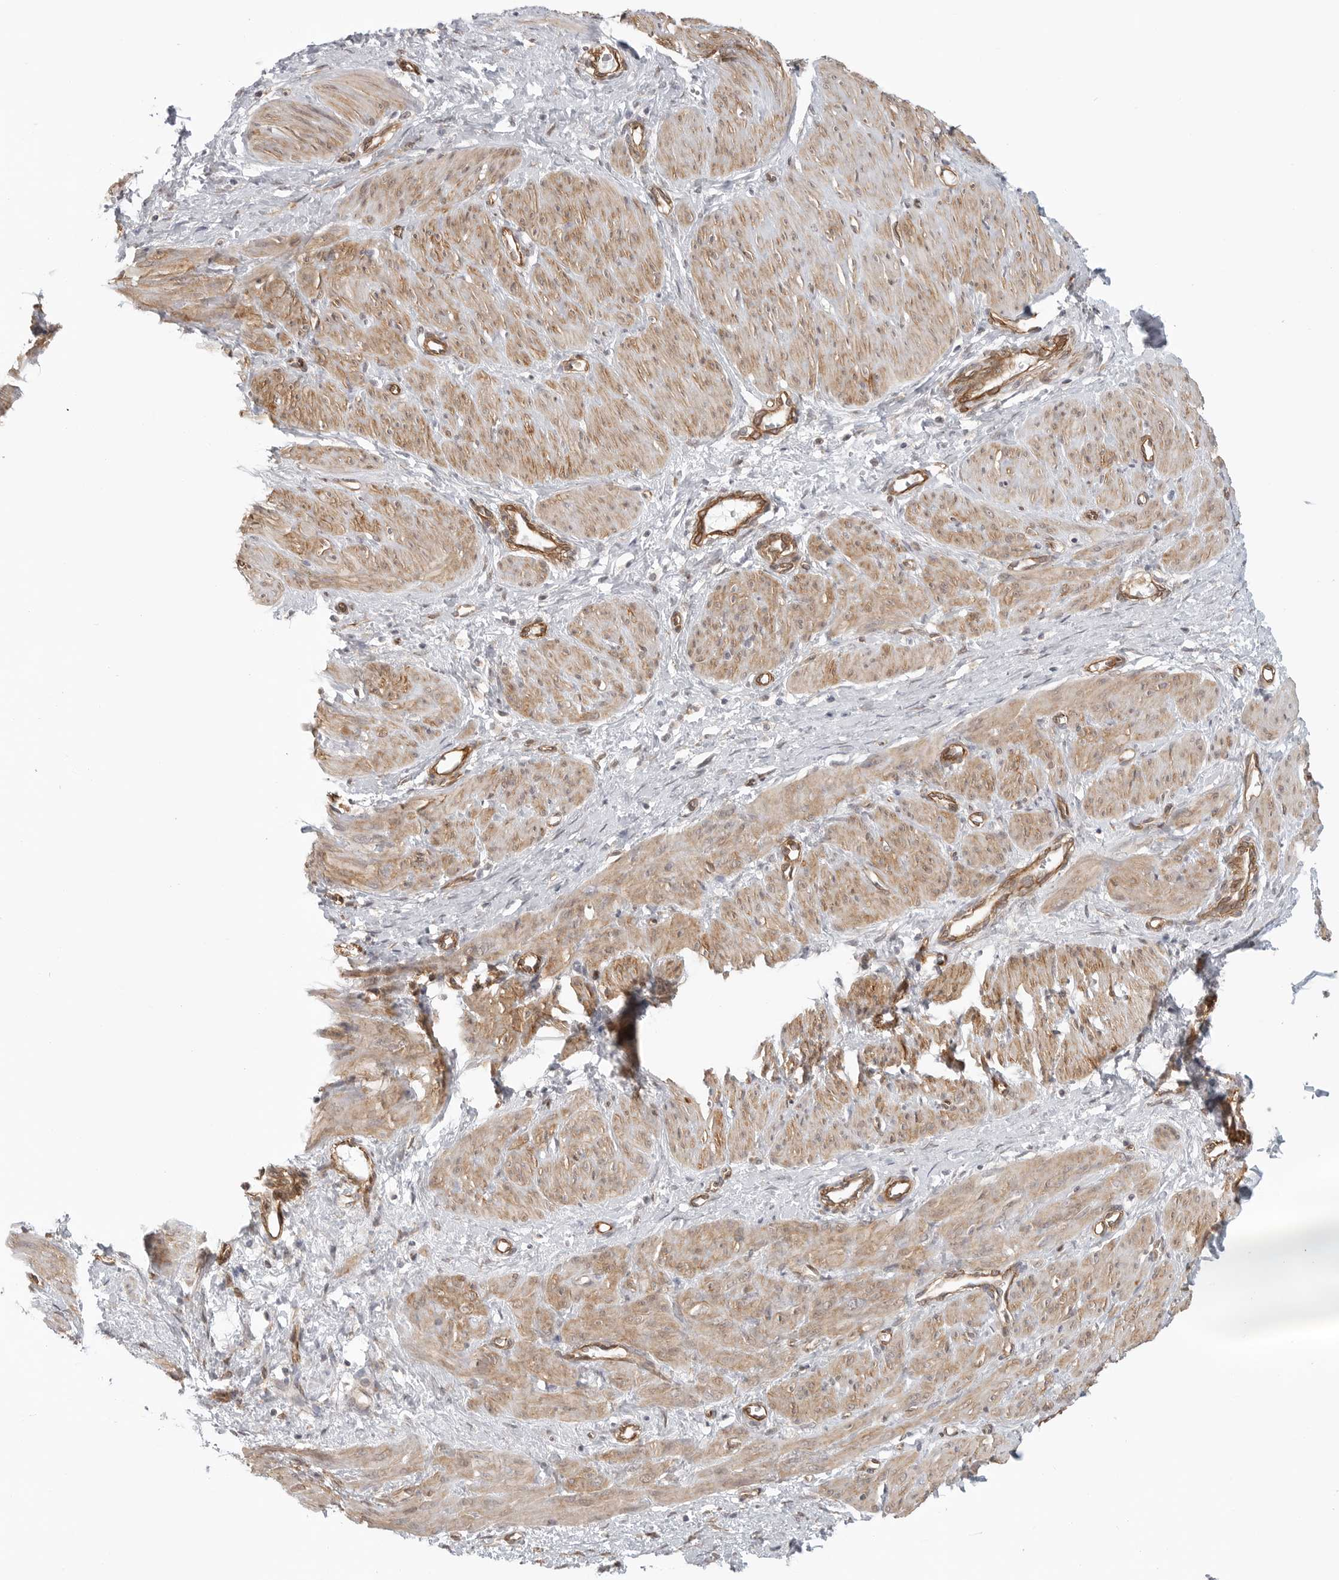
{"staining": {"intensity": "moderate", "quantity": "25%-75%", "location": "cytoplasmic/membranous,nuclear"}, "tissue": "smooth muscle", "cell_type": "Smooth muscle cells", "image_type": "normal", "snomed": [{"axis": "morphology", "description": "Normal tissue, NOS"}, {"axis": "topography", "description": "Endometrium"}], "caption": "Smooth muscle cells reveal medium levels of moderate cytoplasmic/membranous,nuclear positivity in approximately 25%-75% of cells in benign smooth muscle.", "gene": "ATOH7", "patient": {"sex": "female", "age": 33}}